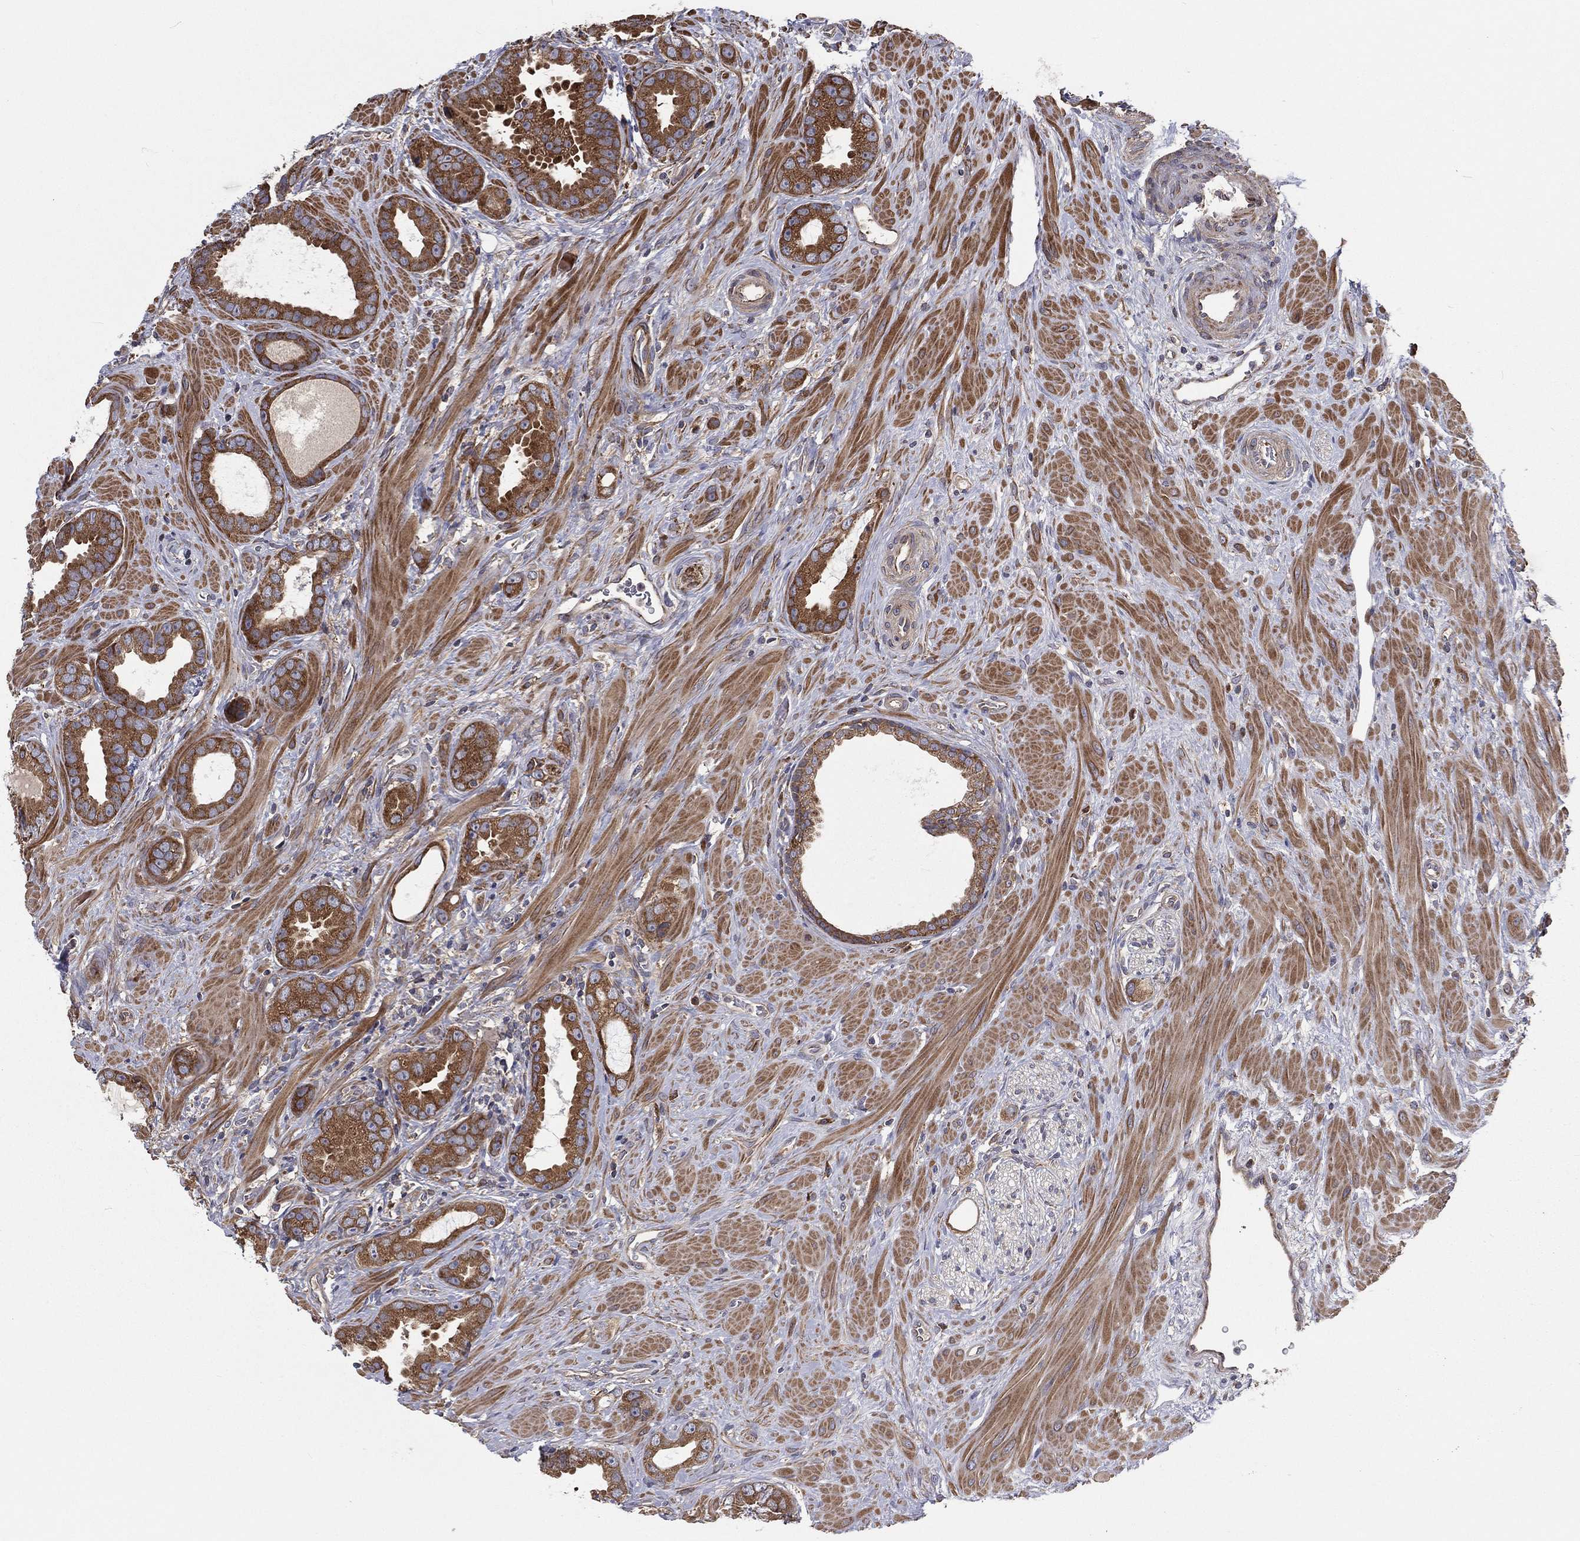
{"staining": {"intensity": "strong", "quantity": "25%-75%", "location": "cytoplasmic/membranous"}, "tissue": "prostate cancer", "cell_type": "Tumor cells", "image_type": "cancer", "snomed": [{"axis": "morphology", "description": "Adenocarcinoma, Low grade"}, {"axis": "topography", "description": "Prostate"}], "caption": "The image demonstrates staining of adenocarcinoma (low-grade) (prostate), revealing strong cytoplasmic/membranous protein positivity (brown color) within tumor cells.", "gene": "EIF2B5", "patient": {"sex": "male", "age": 68}}